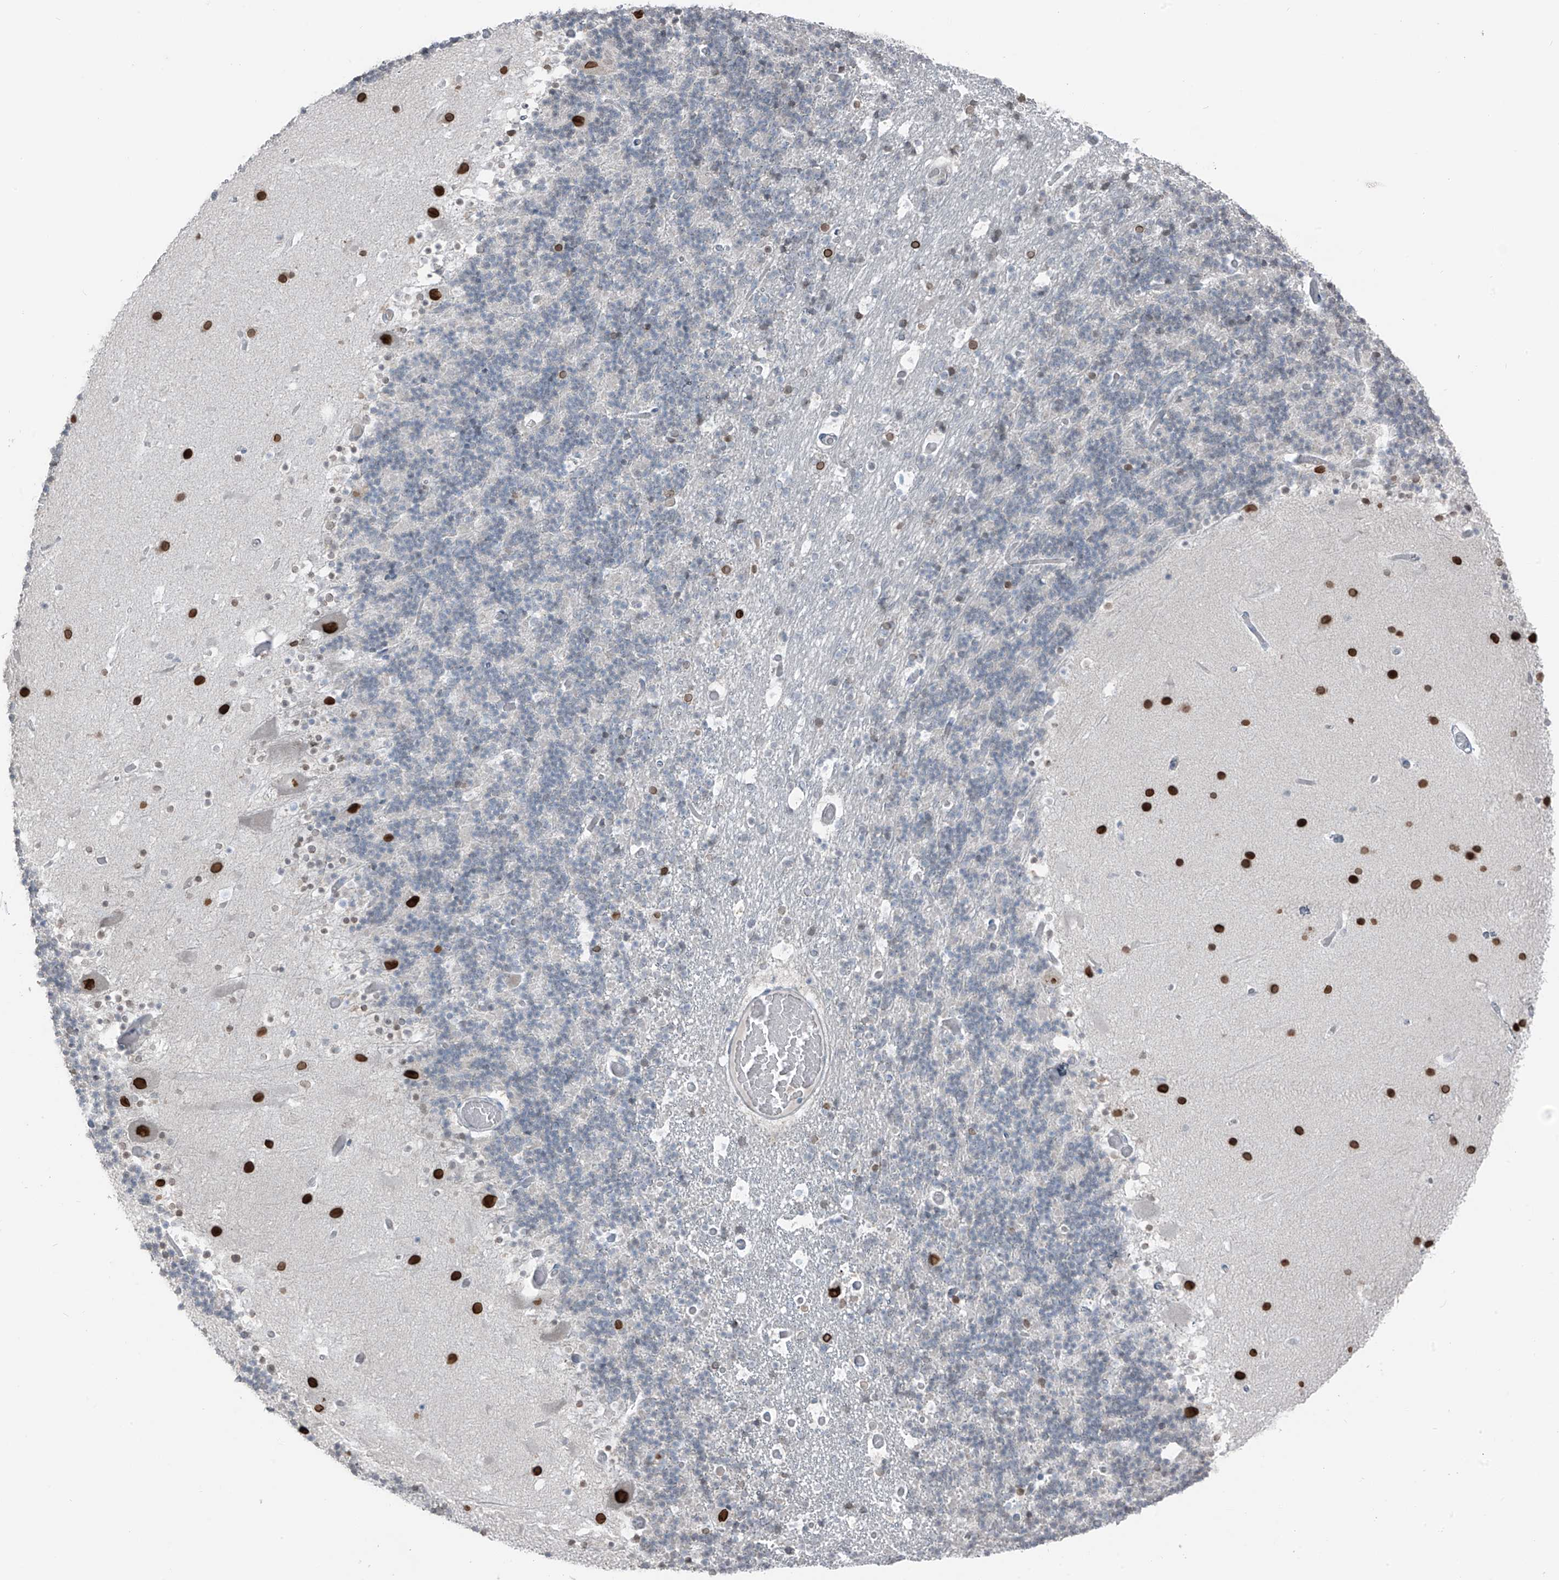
{"staining": {"intensity": "moderate", "quantity": "<25%", "location": "nuclear"}, "tissue": "cerebellum", "cell_type": "Cells in granular layer", "image_type": "normal", "snomed": [{"axis": "morphology", "description": "Normal tissue, NOS"}, {"axis": "topography", "description": "Cerebellum"}], "caption": "Immunohistochemistry (IHC) (DAB) staining of normal human cerebellum displays moderate nuclear protein expression in about <25% of cells in granular layer. The staining was performed using DAB (3,3'-diaminobenzidine) to visualize the protein expression in brown, while the nuclei were stained in blue with hematoxylin (Magnification: 20x).", "gene": "PRDM6", "patient": {"sex": "male", "age": 57}}